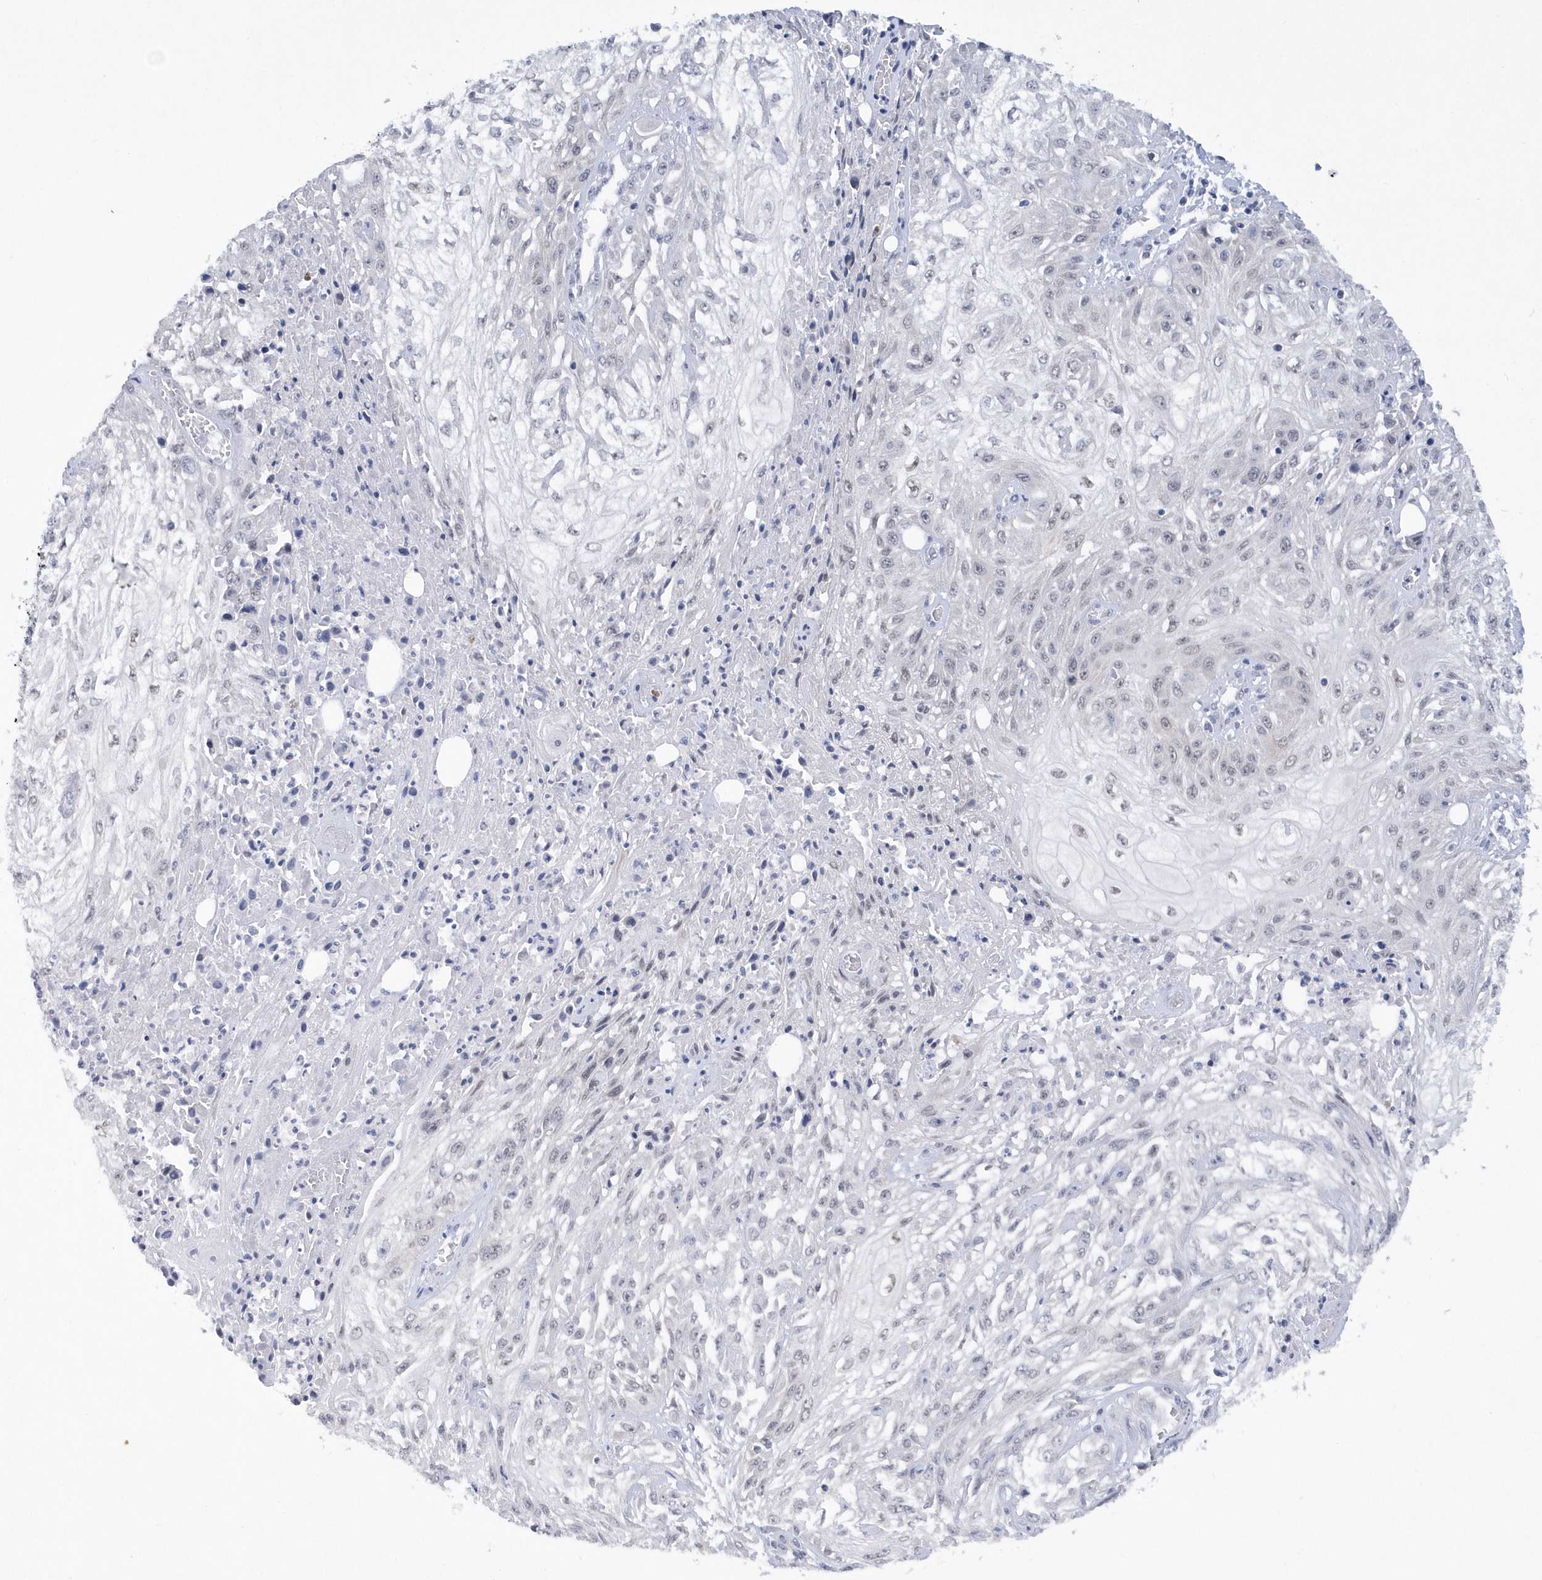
{"staining": {"intensity": "negative", "quantity": "none", "location": "none"}, "tissue": "skin cancer", "cell_type": "Tumor cells", "image_type": "cancer", "snomed": [{"axis": "morphology", "description": "Squamous cell carcinoma, NOS"}, {"axis": "morphology", "description": "Squamous cell carcinoma, metastatic, NOS"}, {"axis": "topography", "description": "Skin"}, {"axis": "topography", "description": "Lymph node"}], "caption": "Tumor cells are negative for protein expression in human skin cancer (squamous cell carcinoma).", "gene": "SRGAP3", "patient": {"sex": "male", "age": 75}}